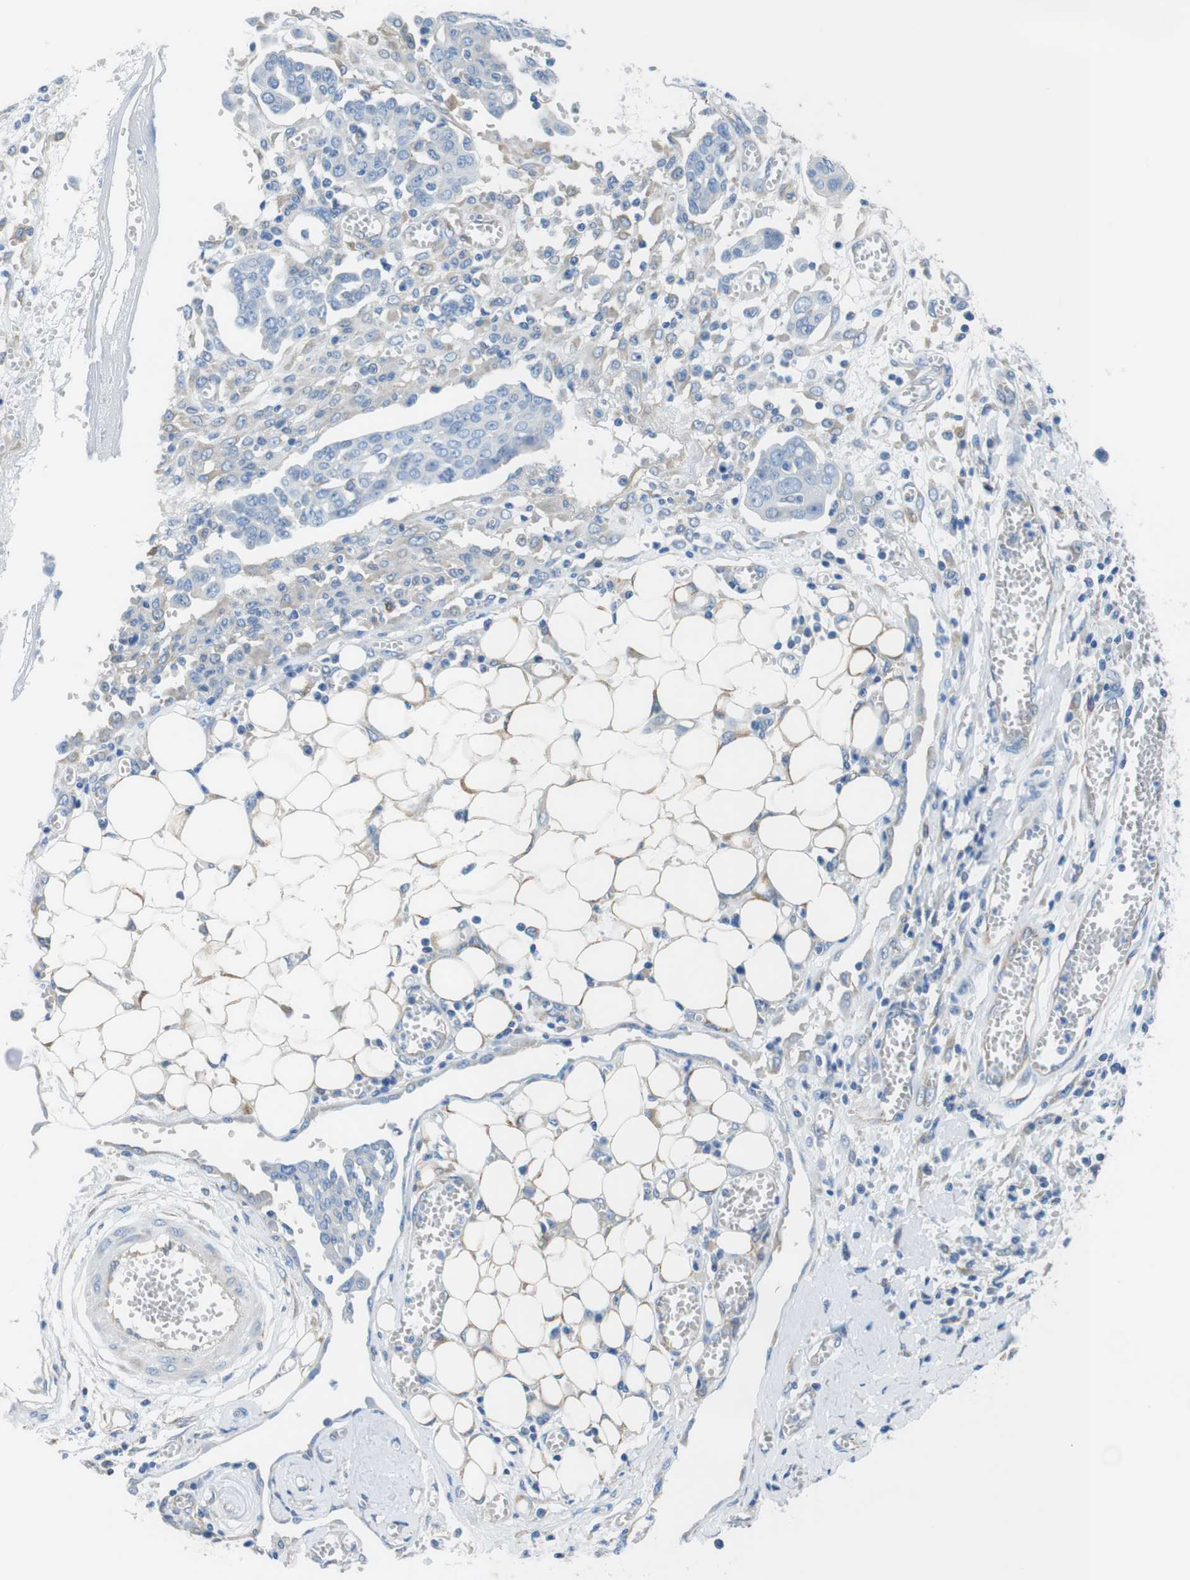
{"staining": {"intensity": "negative", "quantity": "none", "location": "none"}, "tissue": "ovarian cancer", "cell_type": "Tumor cells", "image_type": "cancer", "snomed": [{"axis": "morphology", "description": "Cystadenocarcinoma, serous, NOS"}, {"axis": "topography", "description": "Soft tissue"}, {"axis": "topography", "description": "Ovary"}], "caption": "Tumor cells show no significant positivity in ovarian cancer (serous cystadenocarcinoma).", "gene": "CDH8", "patient": {"sex": "female", "age": 57}}